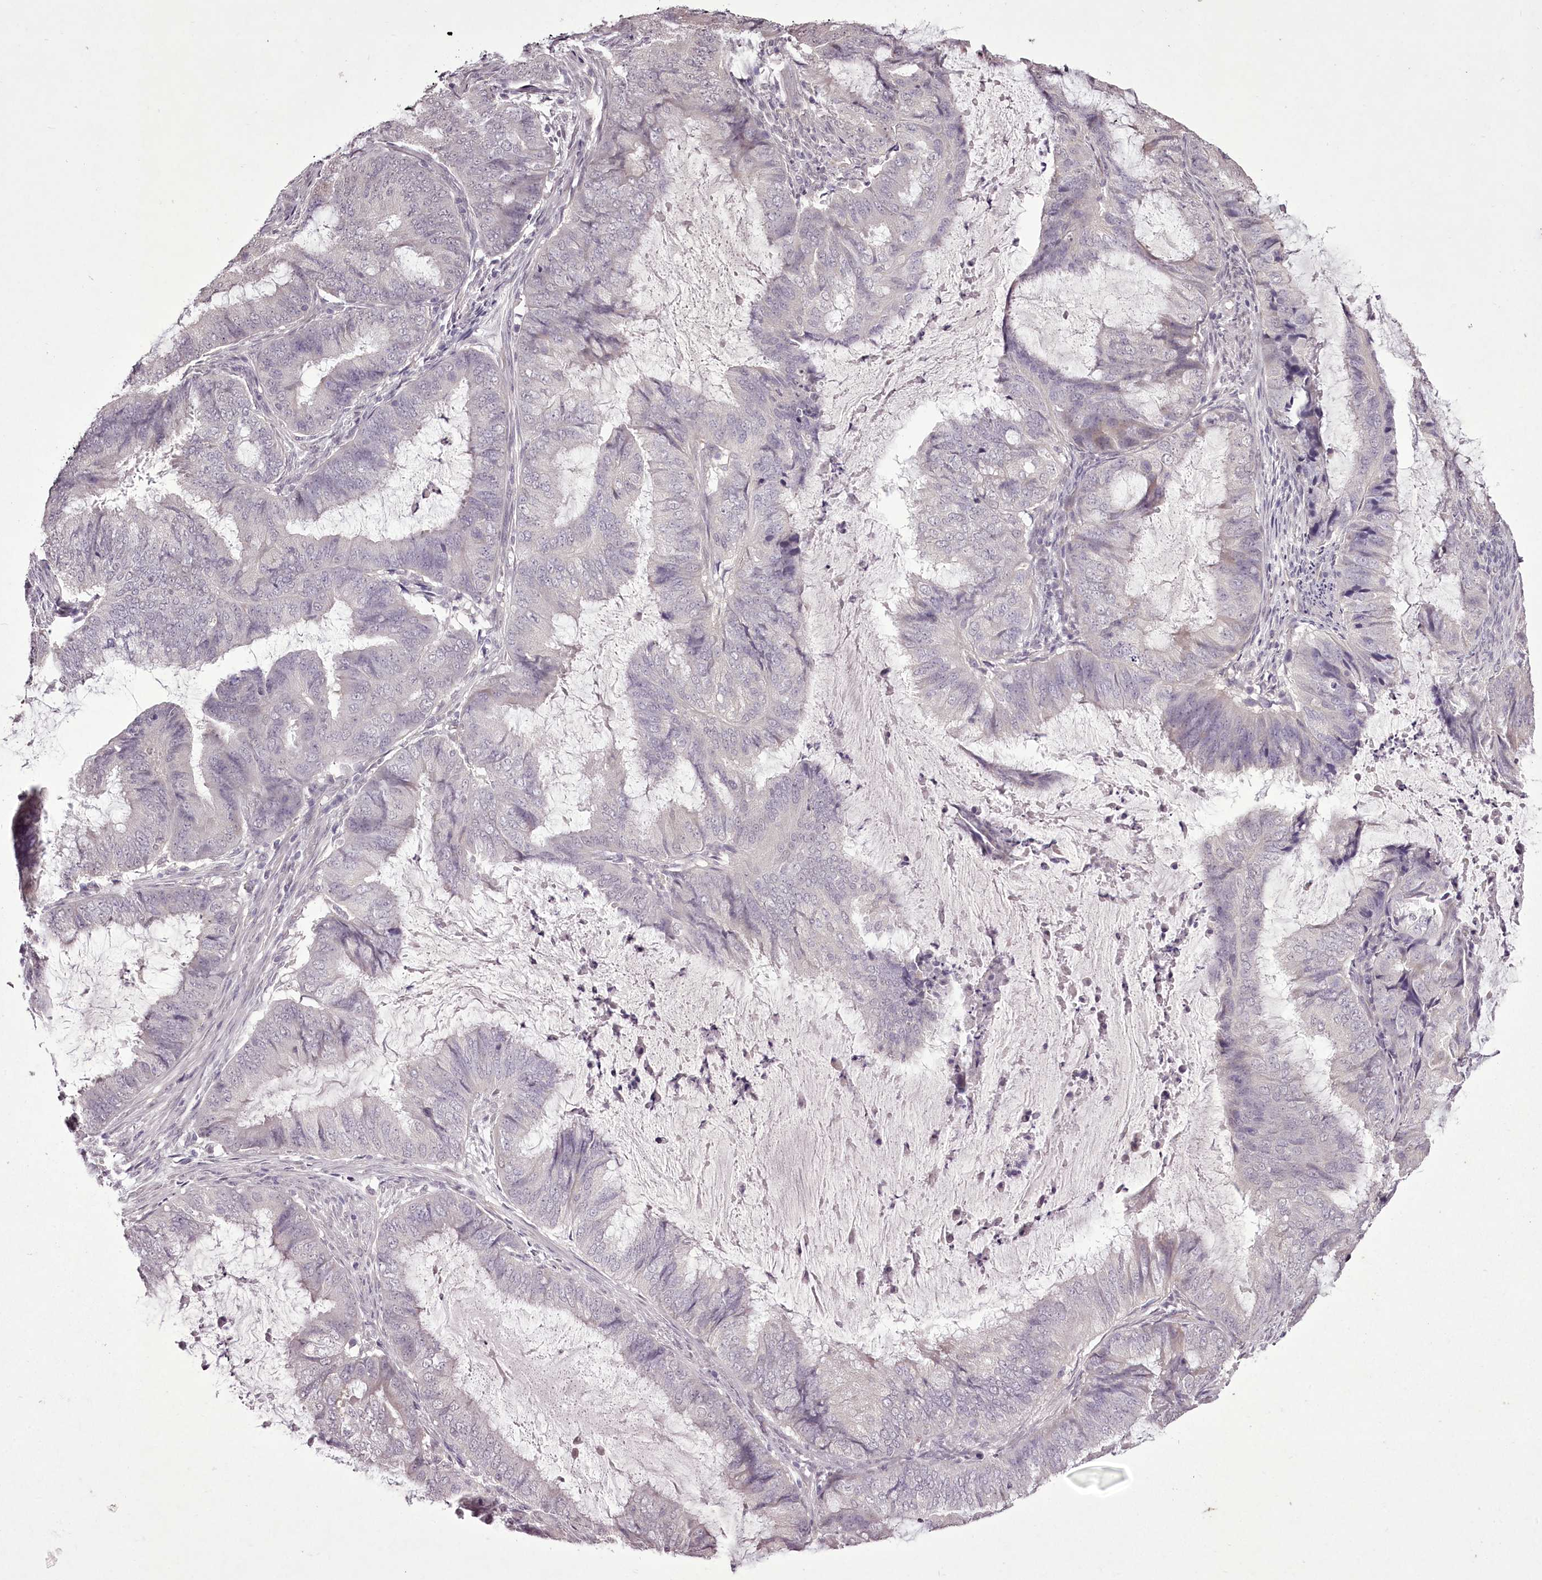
{"staining": {"intensity": "negative", "quantity": "none", "location": "none"}, "tissue": "endometrial cancer", "cell_type": "Tumor cells", "image_type": "cancer", "snomed": [{"axis": "morphology", "description": "Adenocarcinoma, NOS"}, {"axis": "topography", "description": "Endometrium"}], "caption": "A photomicrograph of human endometrial adenocarcinoma is negative for staining in tumor cells. (Immunohistochemistry (ihc), brightfield microscopy, high magnification).", "gene": "C1orf56", "patient": {"sex": "female", "age": 81}}